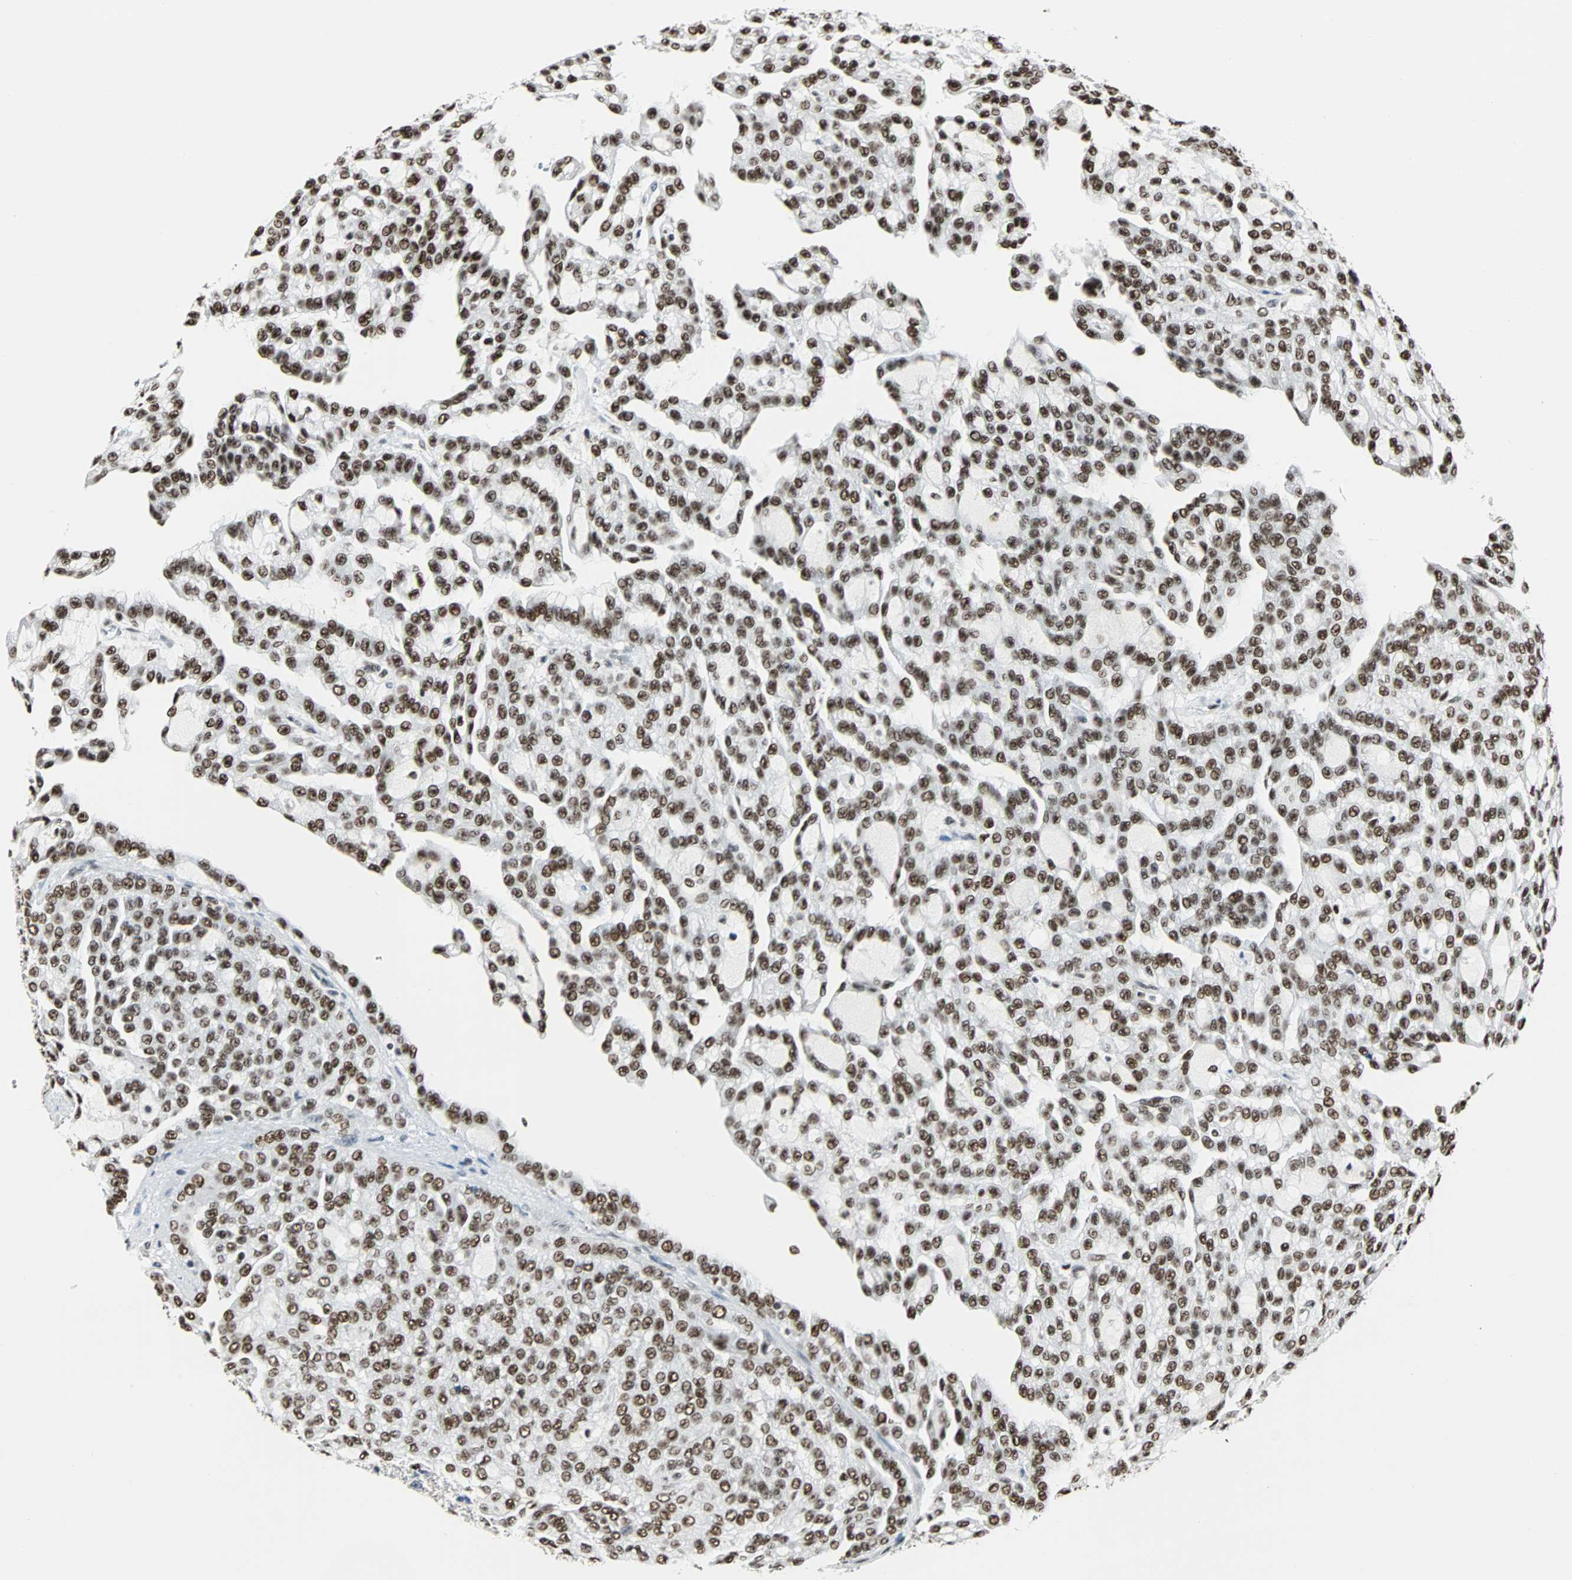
{"staining": {"intensity": "strong", "quantity": ">75%", "location": "nuclear"}, "tissue": "renal cancer", "cell_type": "Tumor cells", "image_type": "cancer", "snomed": [{"axis": "morphology", "description": "Adenocarcinoma, NOS"}, {"axis": "topography", "description": "Kidney"}], "caption": "Tumor cells exhibit high levels of strong nuclear positivity in approximately >75% of cells in renal cancer (adenocarcinoma). The protein of interest is shown in brown color, while the nuclei are stained blue.", "gene": "XRCC4", "patient": {"sex": "male", "age": 63}}